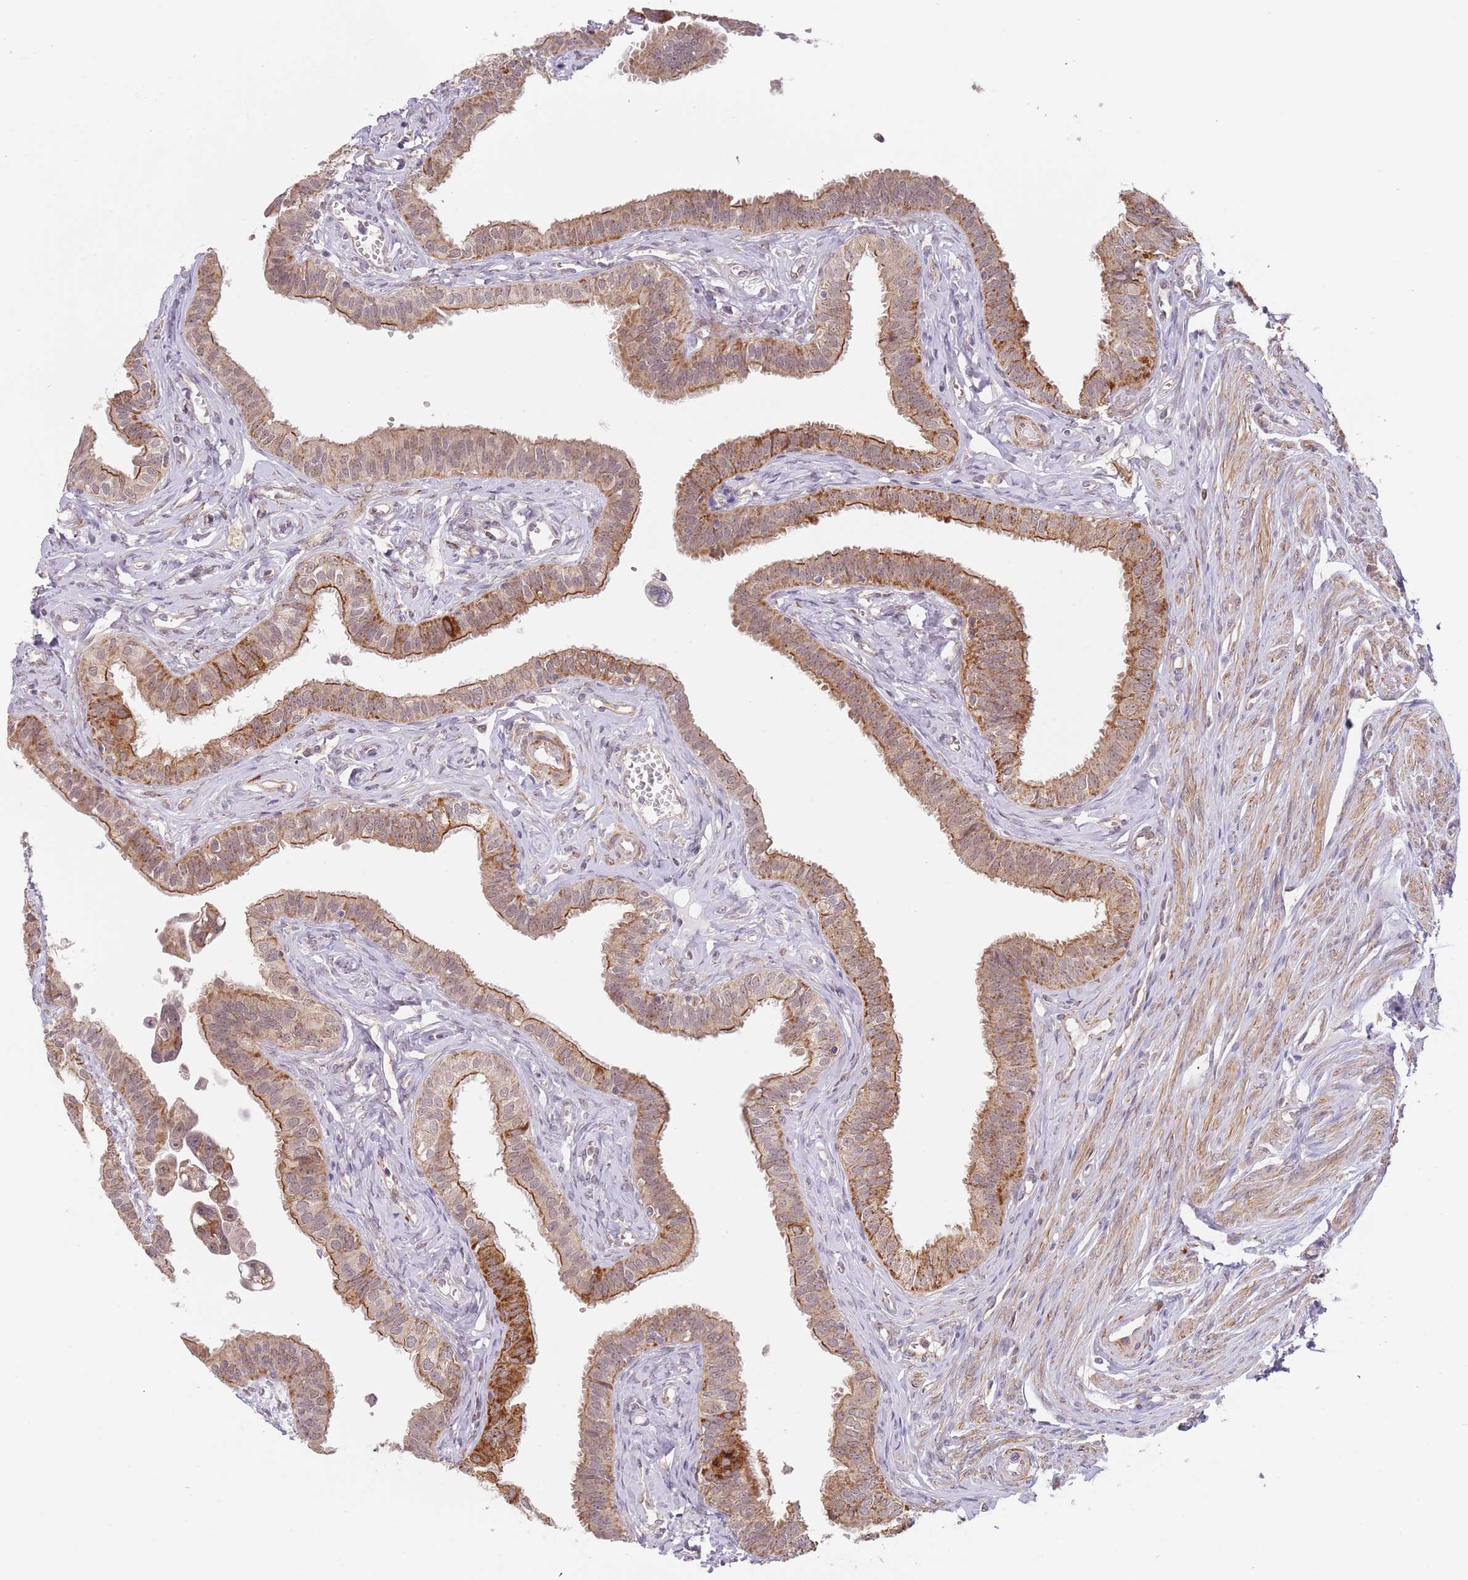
{"staining": {"intensity": "strong", "quantity": ">75%", "location": "cytoplasmic/membranous"}, "tissue": "fallopian tube", "cell_type": "Glandular cells", "image_type": "normal", "snomed": [{"axis": "morphology", "description": "Normal tissue, NOS"}, {"axis": "morphology", "description": "Carcinoma, NOS"}, {"axis": "topography", "description": "Fallopian tube"}, {"axis": "topography", "description": "Ovary"}], "caption": "Normal fallopian tube was stained to show a protein in brown. There is high levels of strong cytoplasmic/membranous positivity in about >75% of glandular cells. Nuclei are stained in blue.", "gene": "UQCC3", "patient": {"sex": "female", "age": 59}}